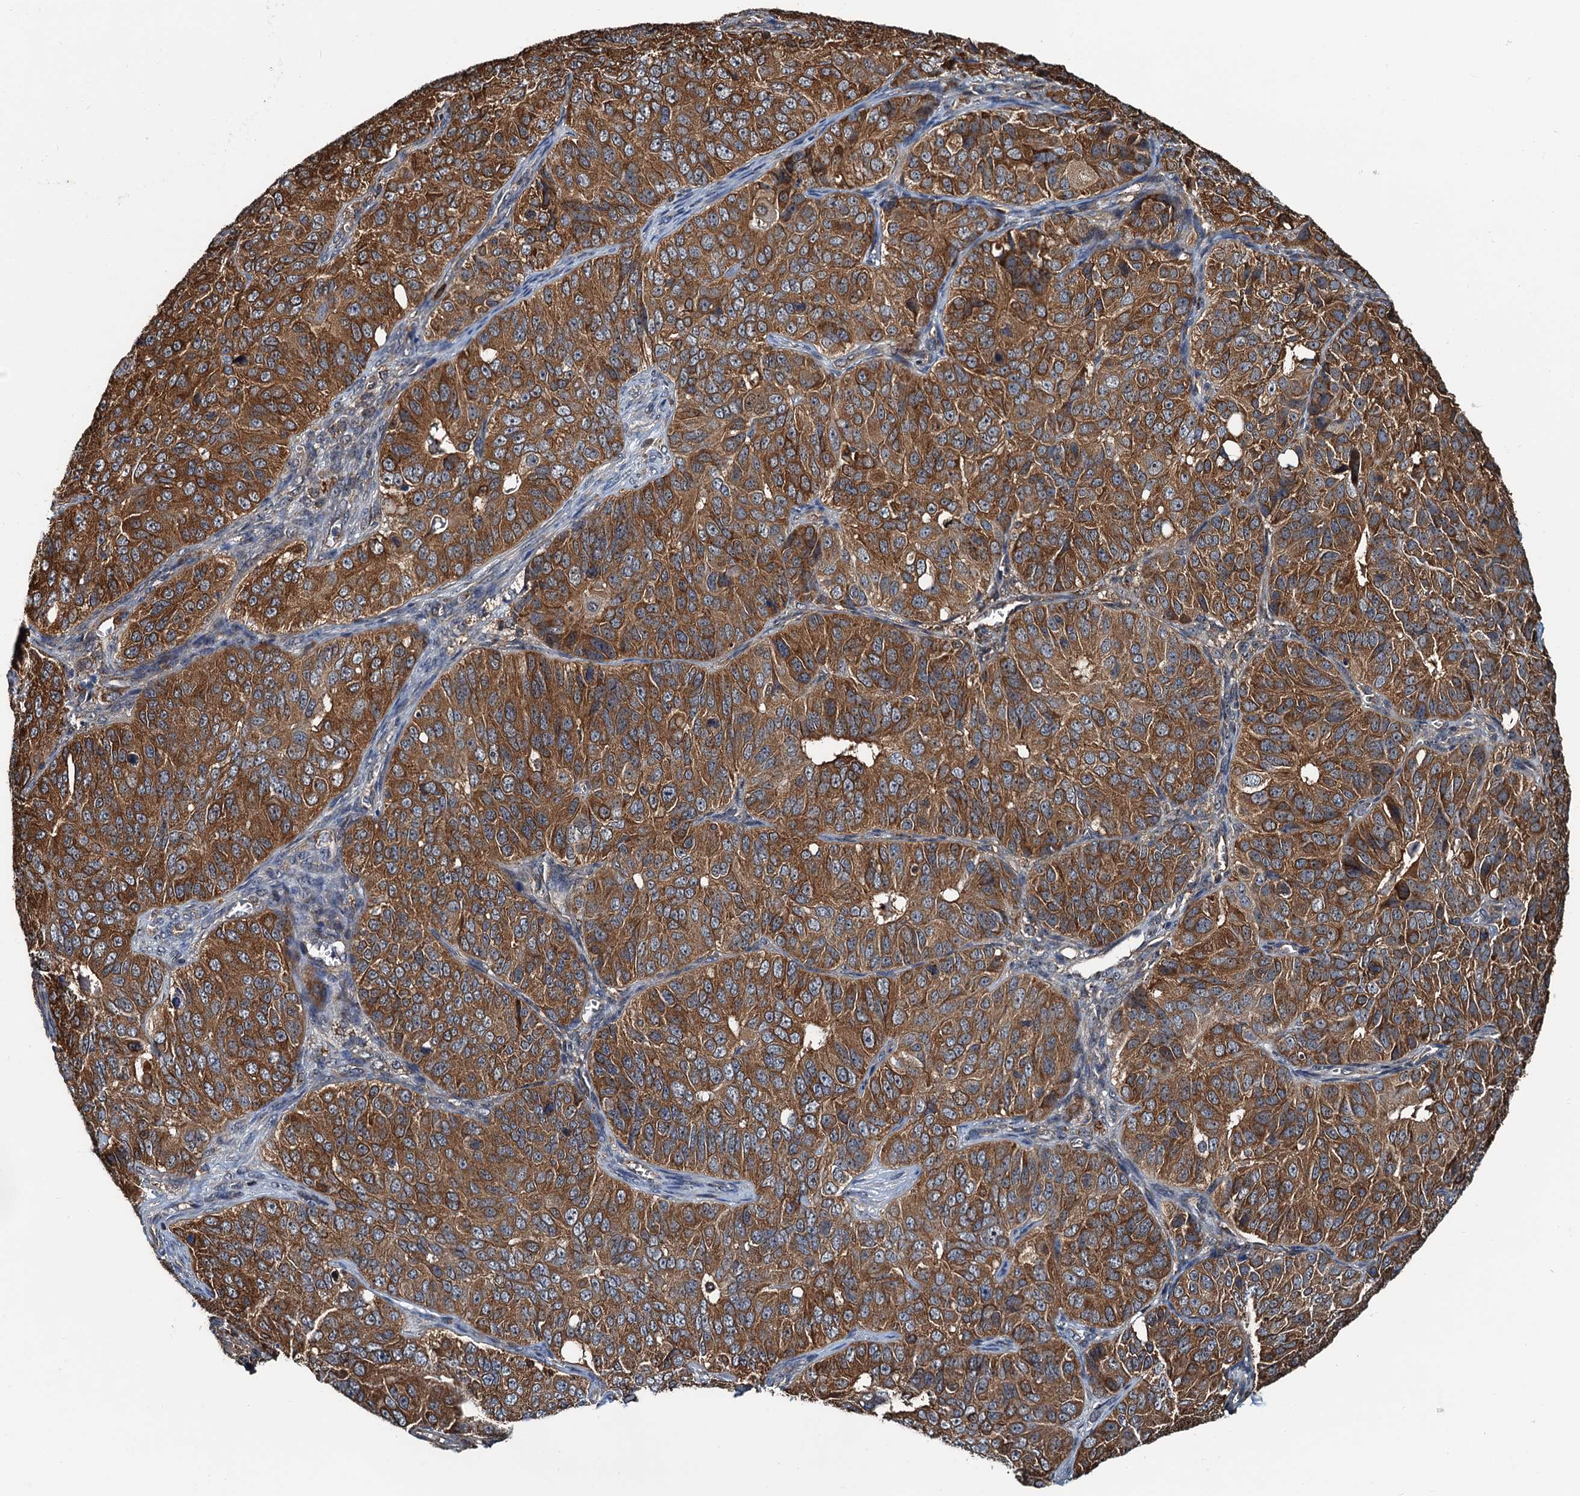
{"staining": {"intensity": "strong", "quantity": ">75%", "location": "cytoplasmic/membranous"}, "tissue": "ovarian cancer", "cell_type": "Tumor cells", "image_type": "cancer", "snomed": [{"axis": "morphology", "description": "Carcinoma, endometroid"}, {"axis": "topography", "description": "Ovary"}], "caption": "Immunohistochemical staining of endometroid carcinoma (ovarian) shows strong cytoplasmic/membranous protein staining in about >75% of tumor cells. Using DAB (3,3'-diaminobenzidine) (brown) and hematoxylin (blue) stains, captured at high magnification using brightfield microscopy.", "gene": "USP6NL", "patient": {"sex": "female", "age": 51}}